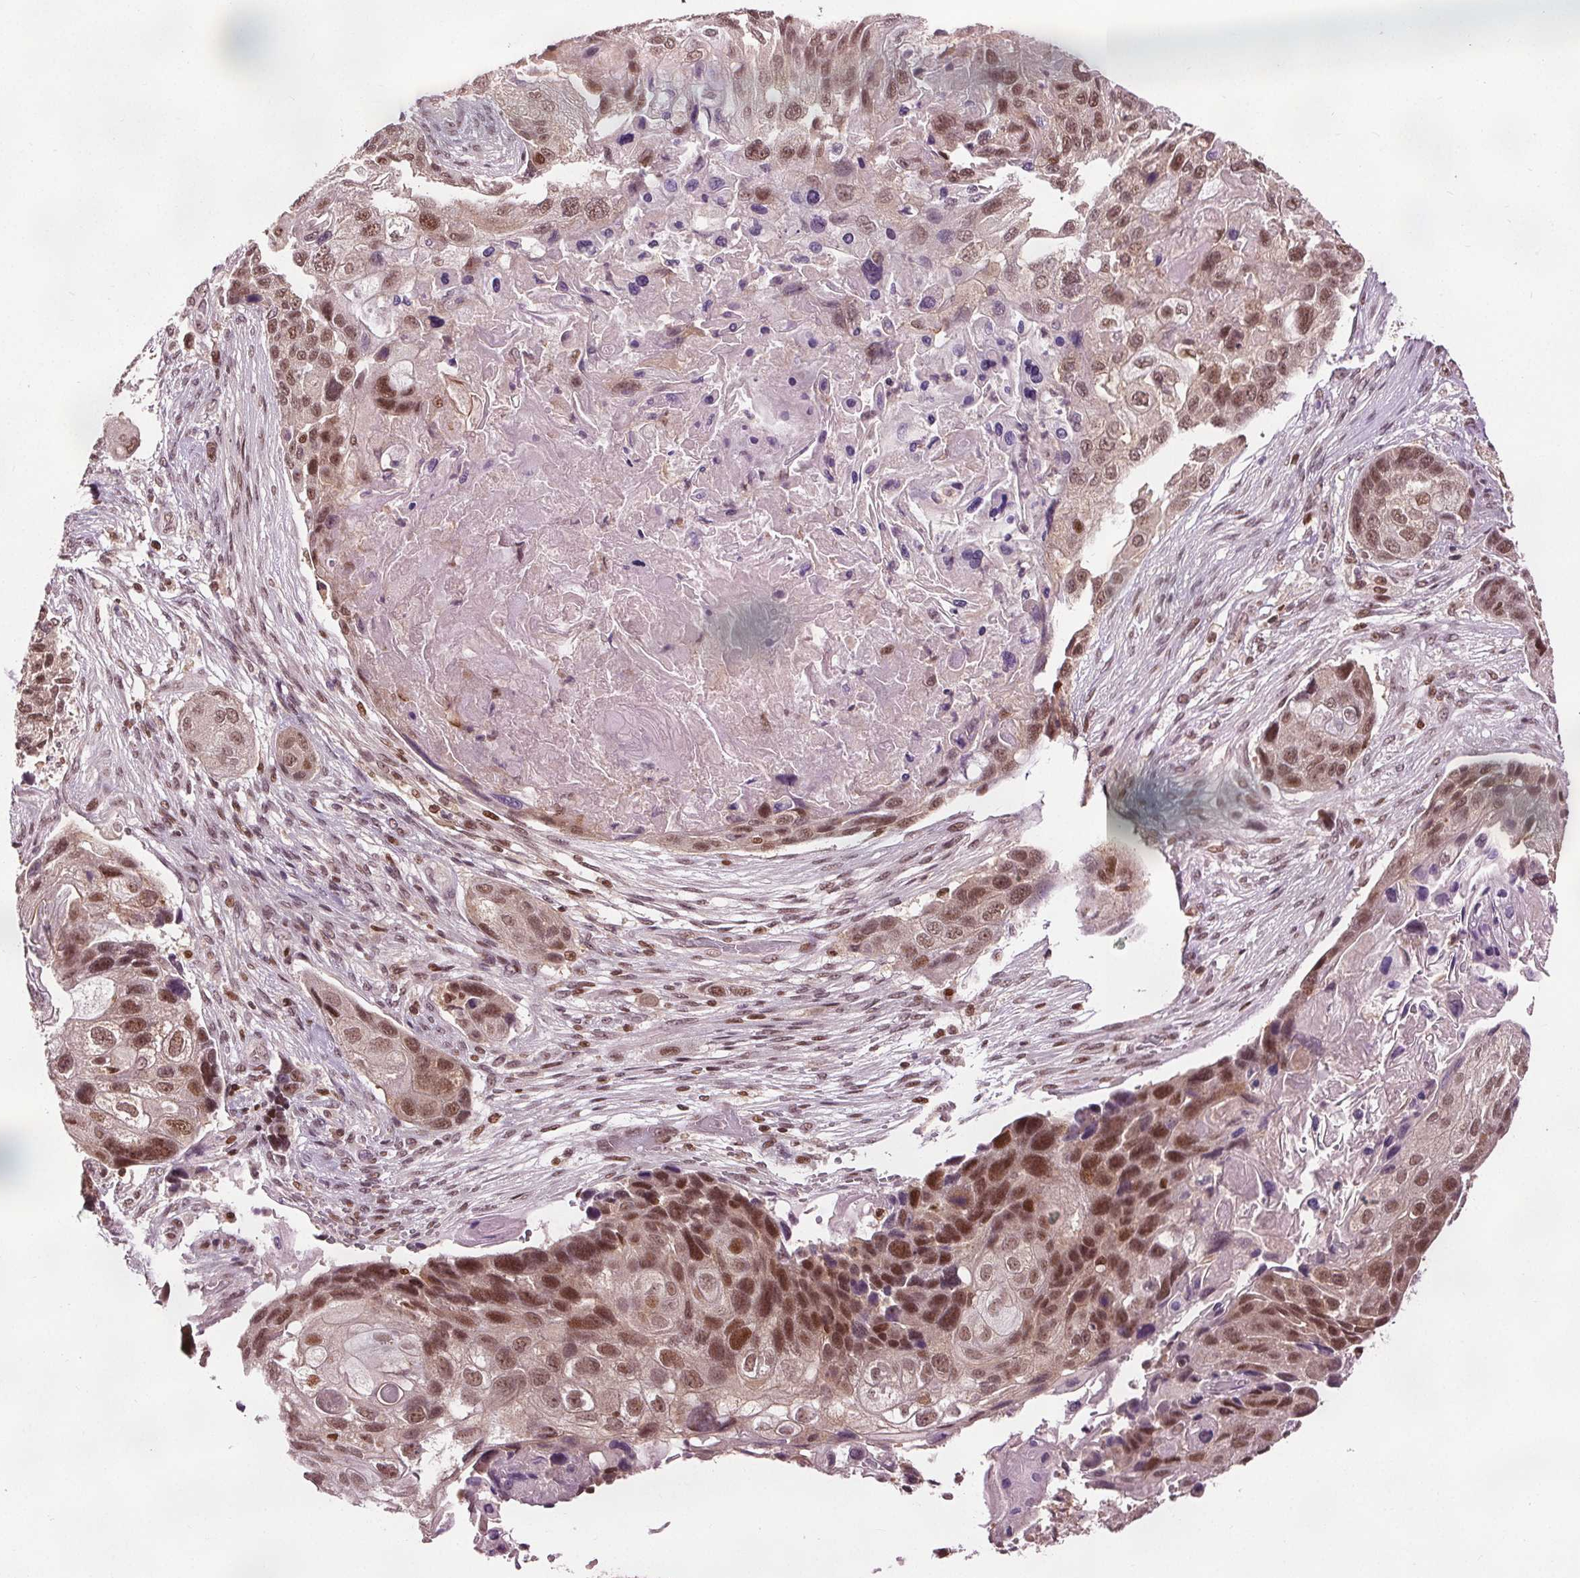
{"staining": {"intensity": "moderate", "quantity": ">75%", "location": "cytoplasmic/membranous,nuclear"}, "tissue": "lung cancer", "cell_type": "Tumor cells", "image_type": "cancer", "snomed": [{"axis": "morphology", "description": "Squamous cell carcinoma, NOS"}, {"axis": "topography", "description": "Lung"}], "caption": "Immunohistochemical staining of human lung cancer (squamous cell carcinoma) reveals moderate cytoplasmic/membranous and nuclear protein expression in about >75% of tumor cells.", "gene": "DDX11", "patient": {"sex": "male", "age": 69}}